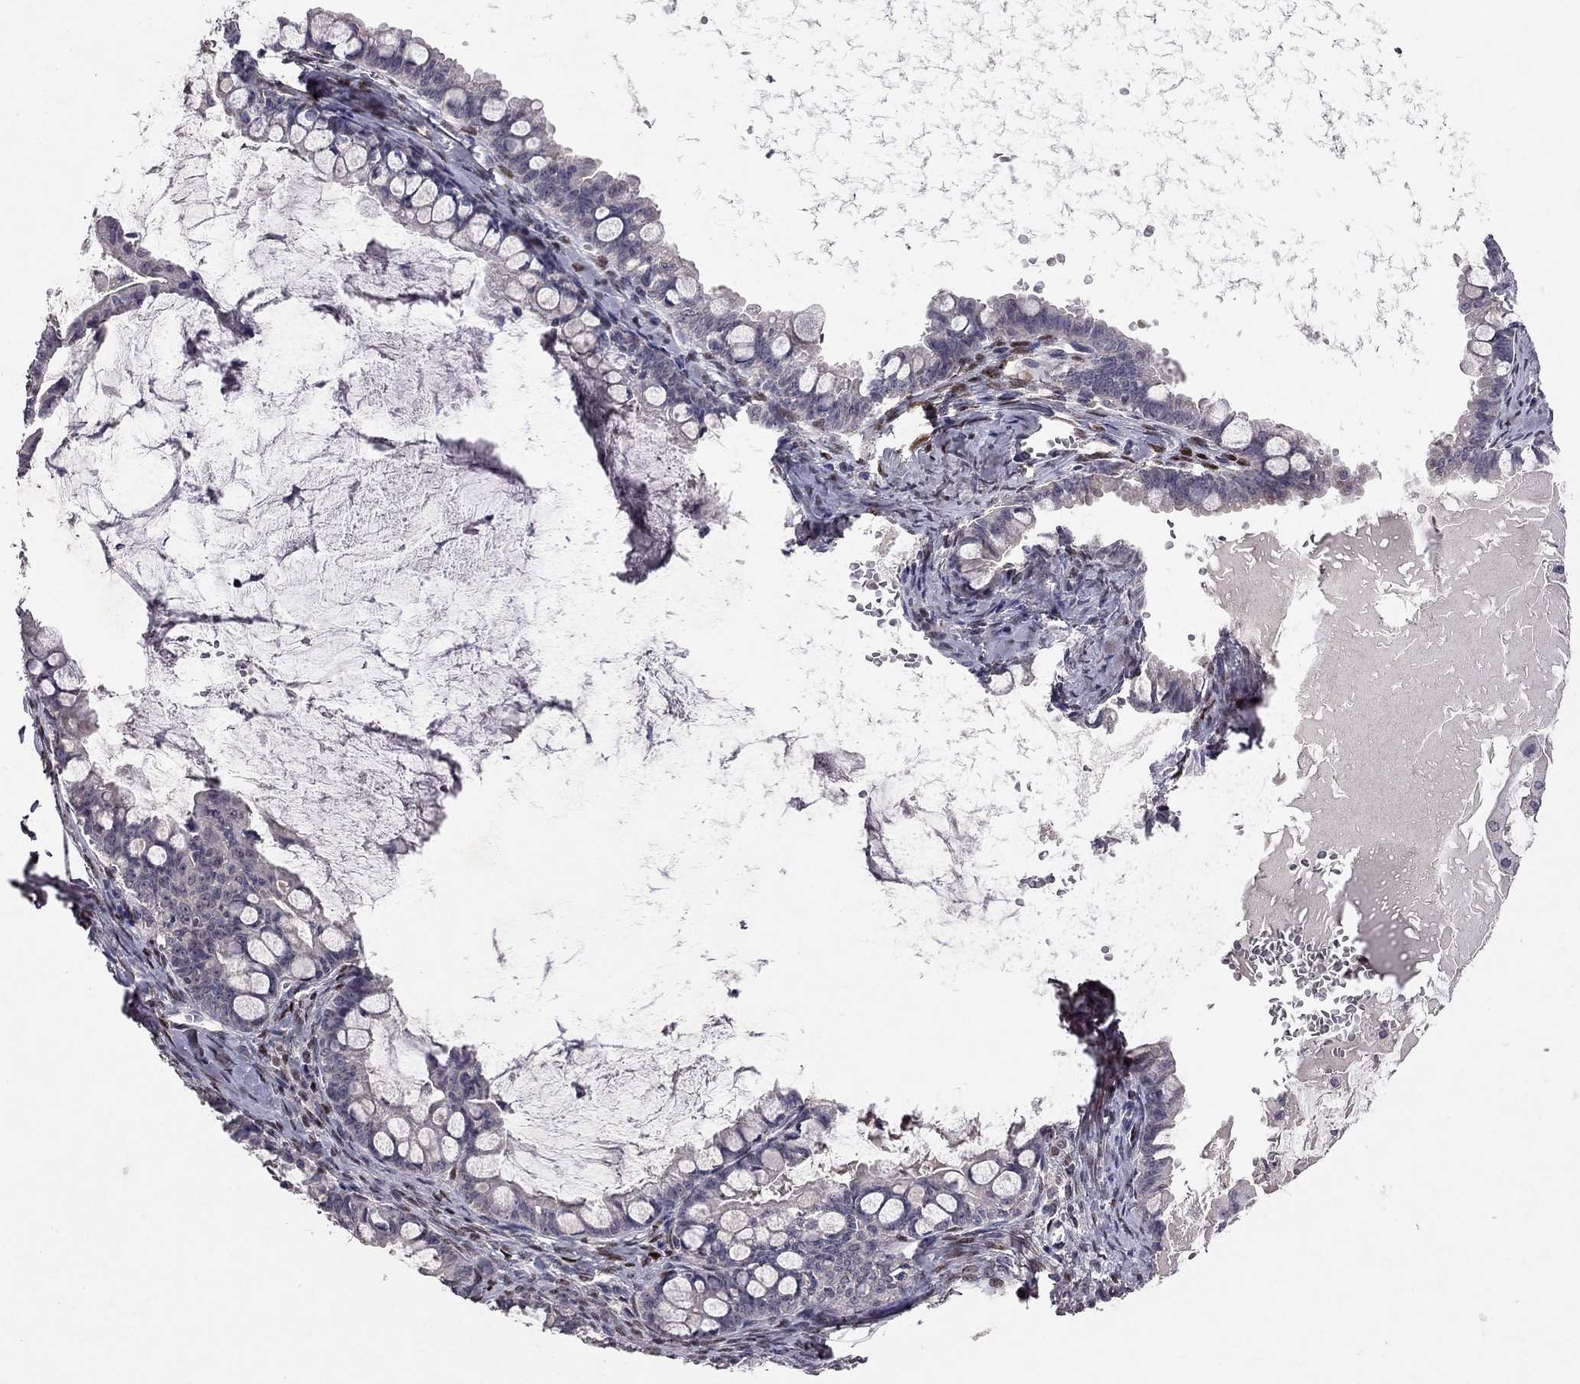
{"staining": {"intensity": "negative", "quantity": "none", "location": "none"}, "tissue": "ovarian cancer", "cell_type": "Tumor cells", "image_type": "cancer", "snomed": [{"axis": "morphology", "description": "Cystadenocarcinoma, mucinous, NOS"}, {"axis": "topography", "description": "Ovary"}], "caption": "Micrograph shows no significant protein staining in tumor cells of ovarian mucinous cystadenocarcinoma.", "gene": "ESR2", "patient": {"sex": "female", "age": 63}}